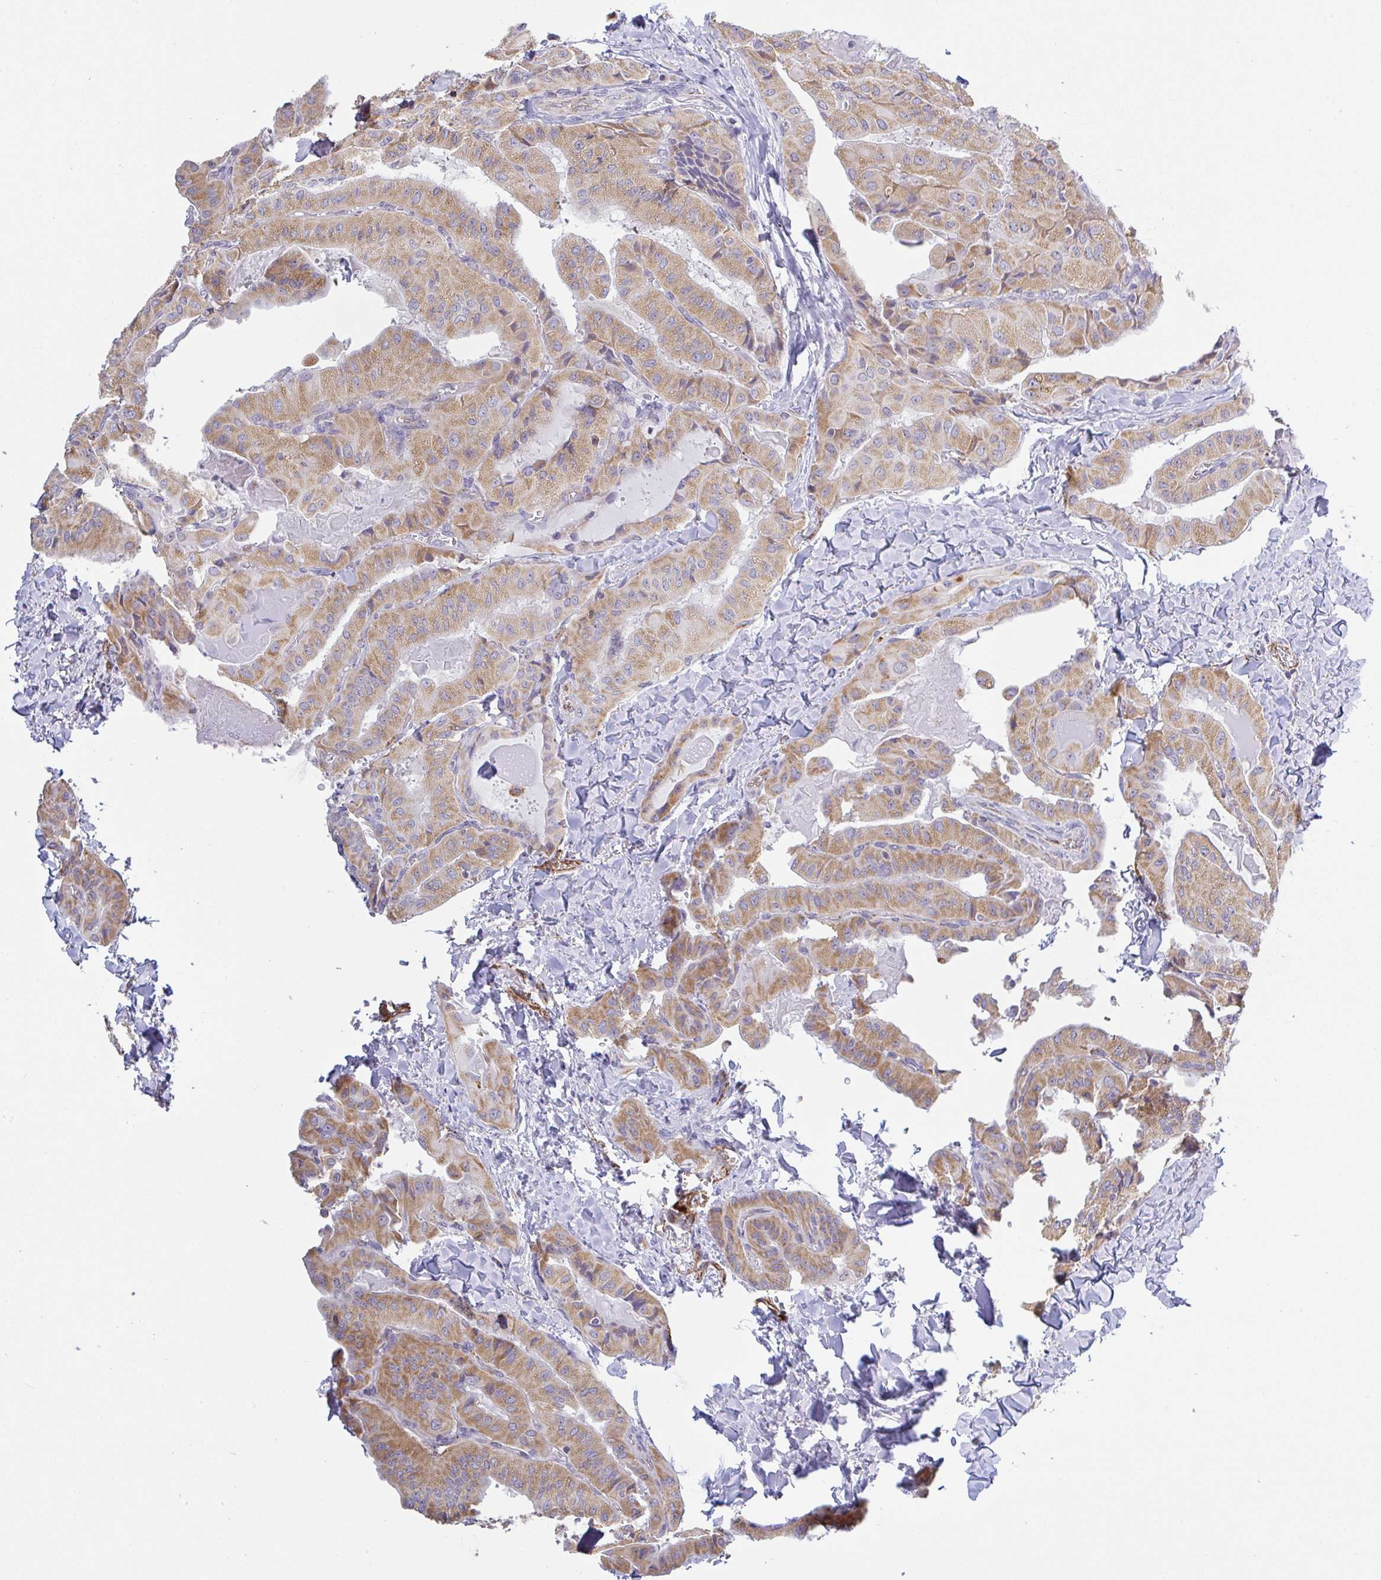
{"staining": {"intensity": "moderate", "quantity": "25%-75%", "location": "cytoplasmic/membranous"}, "tissue": "thyroid cancer", "cell_type": "Tumor cells", "image_type": "cancer", "snomed": [{"axis": "morphology", "description": "Normal tissue, NOS"}, {"axis": "morphology", "description": "Papillary adenocarcinoma, NOS"}, {"axis": "topography", "description": "Thyroid gland"}], "caption": "About 25%-75% of tumor cells in thyroid cancer (papillary adenocarcinoma) reveal moderate cytoplasmic/membranous protein expression as visualized by brown immunohistochemical staining.", "gene": "PLCD4", "patient": {"sex": "female", "age": 59}}